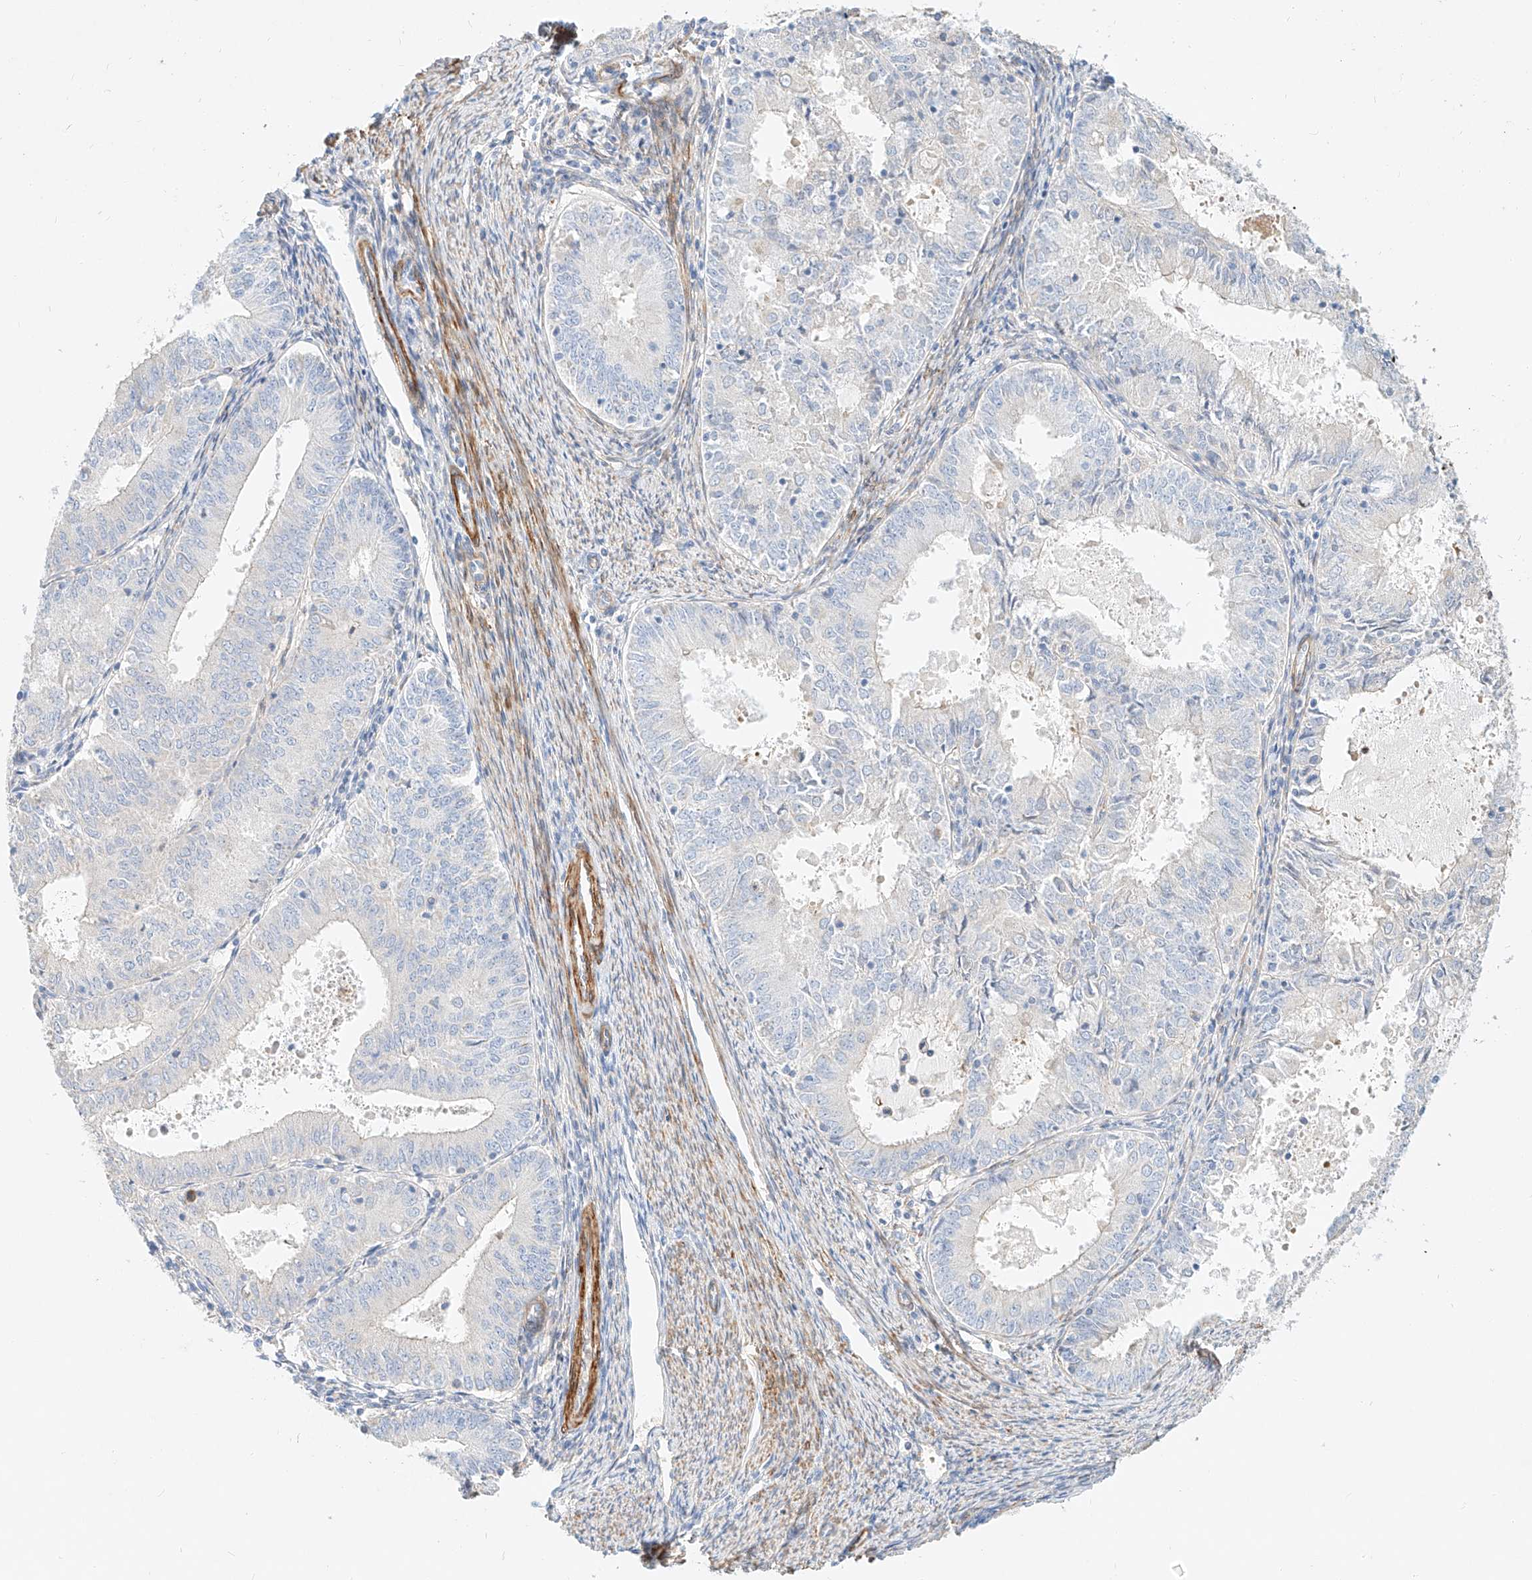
{"staining": {"intensity": "negative", "quantity": "none", "location": "none"}, "tissue": "endometrial cancer", "cell_type": "Tumor cells", "image_type": "cancer", "snomed": [{"axis": "morphology", "description": "Adenocarcinoma, NOS"}, {"axis": "topography", "description": "Endometrium"}], "caption": "Immunohistochemical staining of human endometrial adenocarcinoma exhibits no significant expression in tumor cells.", "gene": "KCNH5", "patient": {"sex": "female", "age": 57}}